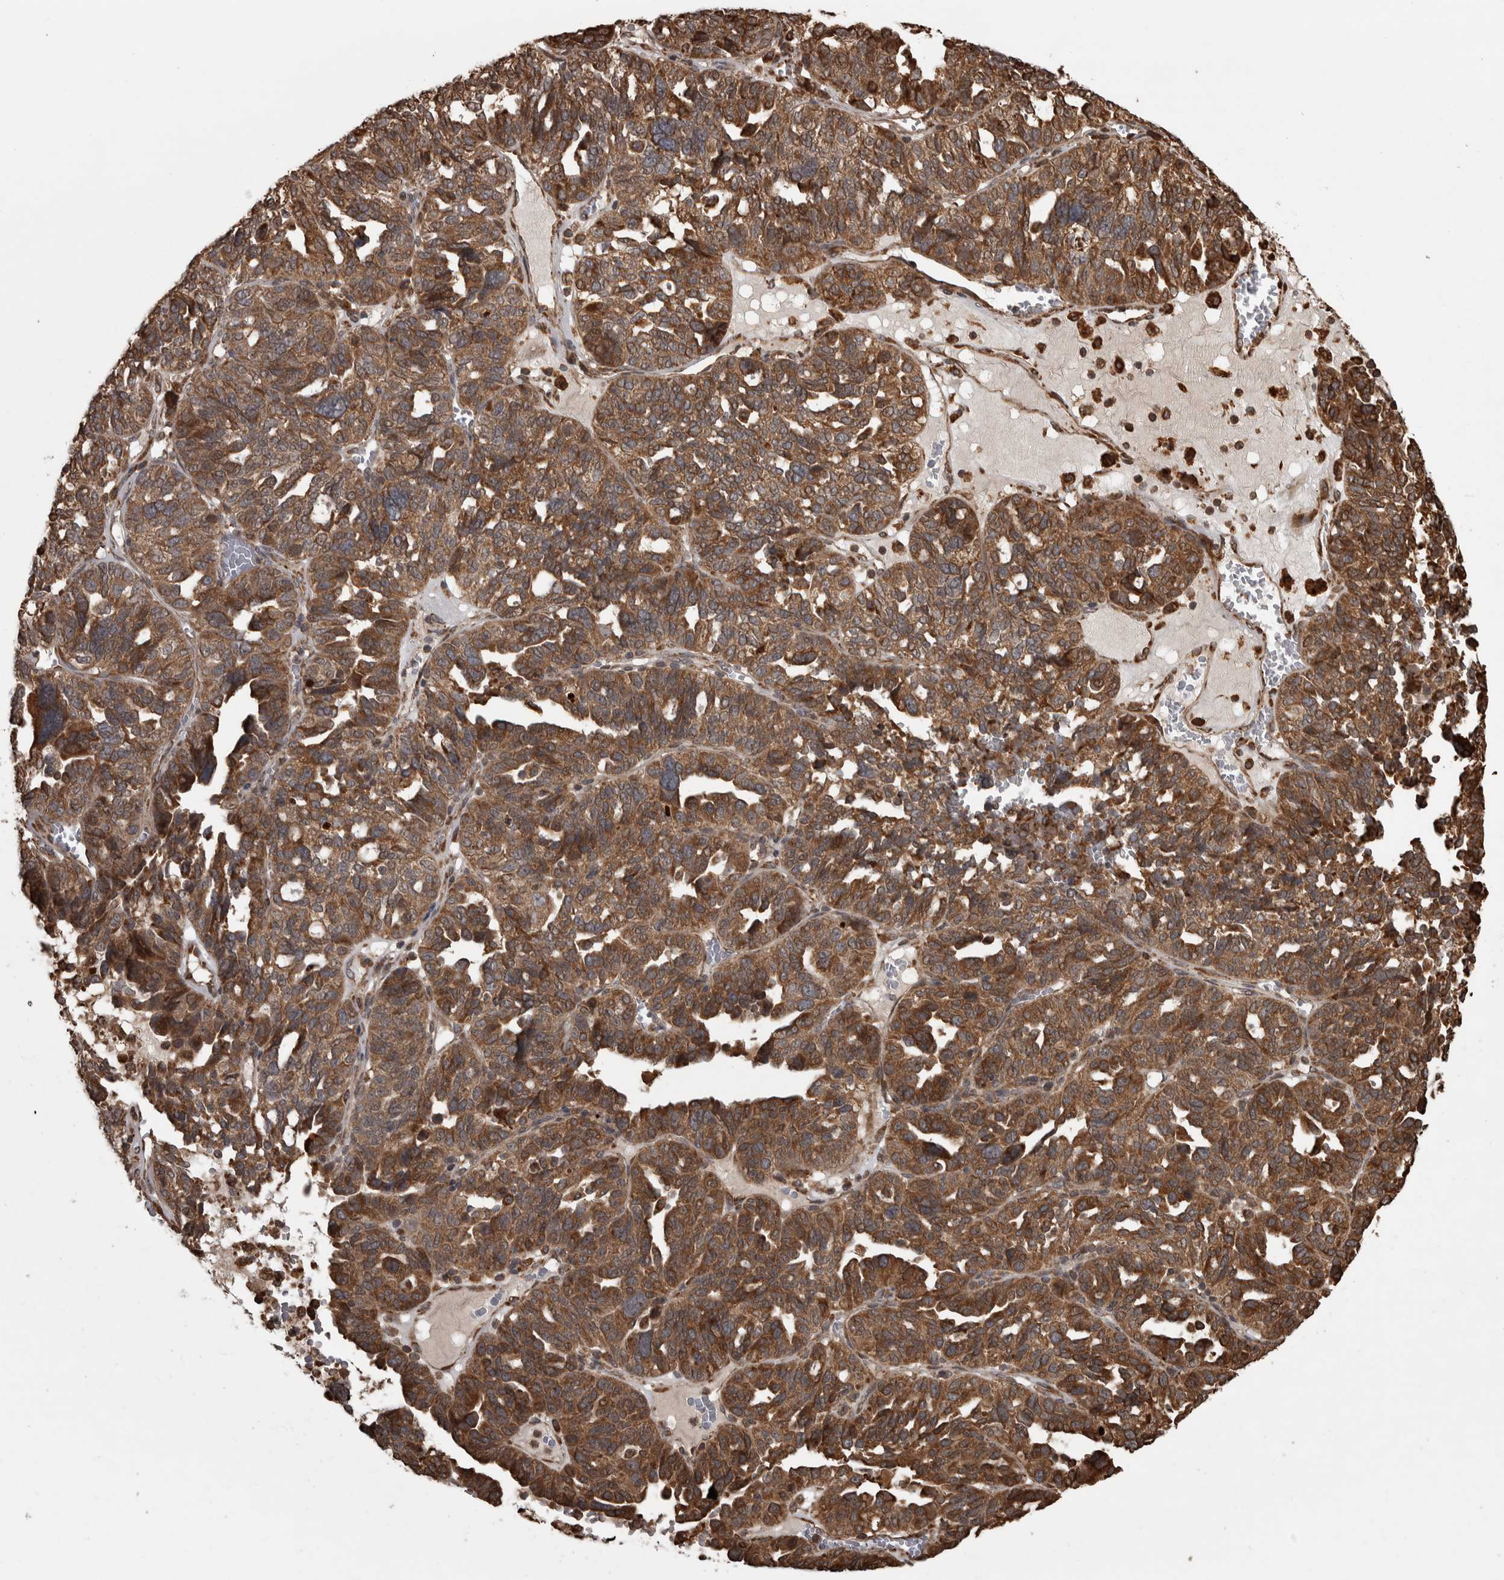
{"staining": {"intensity": "strong", "quantity": ">75%", "location": "cytoplasmic/membranous"}, "tissue": "ovarian cancer", "cell_type": "Tumor cells", "image_type": "cancer", "snomed": [{"axis": "morphology", "description": "Cystadenocarcinoma, serous, NOS"}, {"axis": "topography", "description": "Ovary"}], "caption": "Ovarian cancer (serous cystadenocarcinoma) stained with a protein marker displays strong staining in tumor cells.", "gene": "AGBL3", "patient": {"sex": "female", "age": 59}}